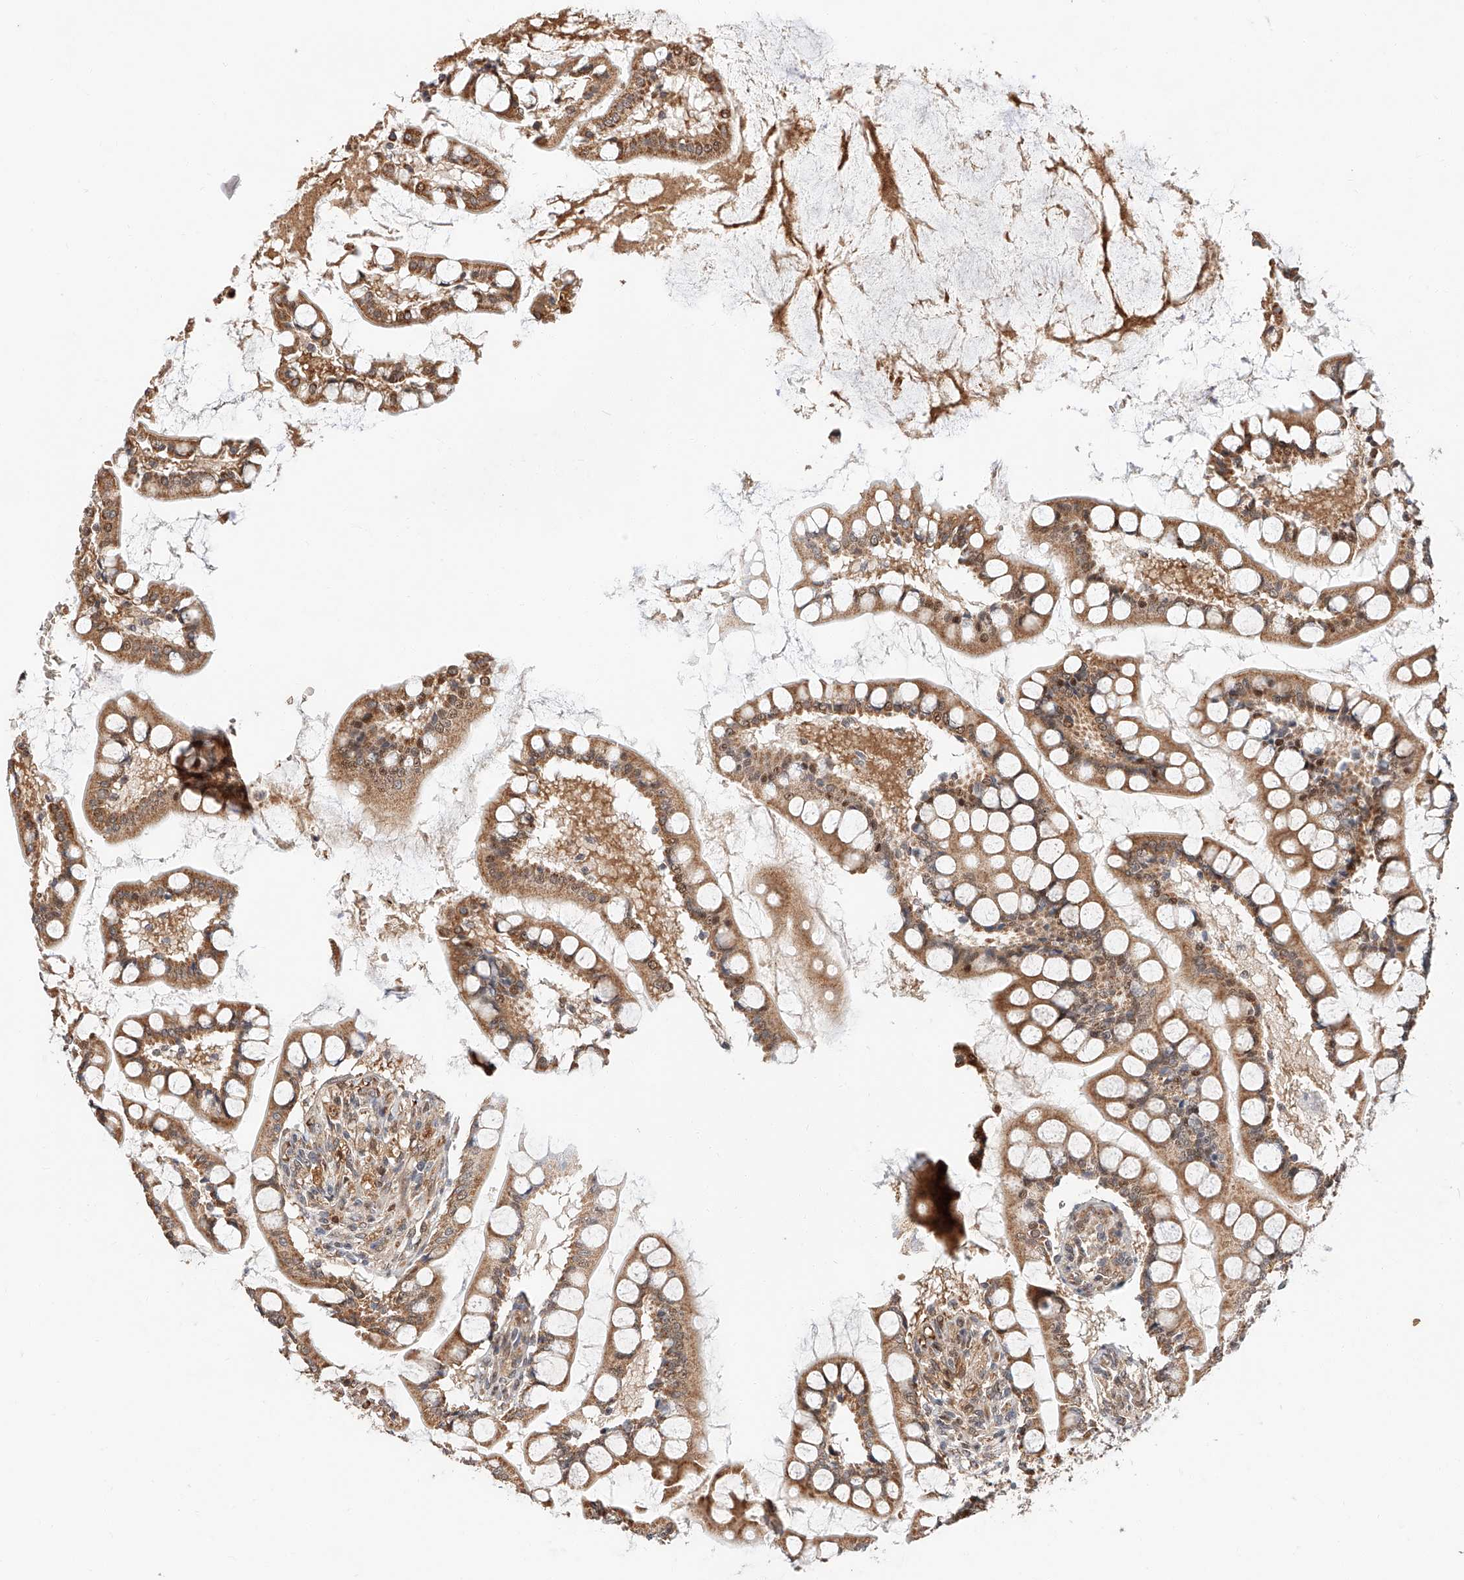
{"staining": {"intensity": "moderate", "quantity": ">75%", "location": "cytoplasmic/membranous,nuclear"}, "tissue": "small intestine", "cell_type": "Glandular cells", "image_type": "normal", "snomed": [{"axis": "morphology", "description": "Normal tissue, NOS"}, {"axis": "topography", "description": "Small intestine"}], "caption": "The image exhibits immunohistochemical staining of normal small intestine. There is moderate cytoplasmic/membranous,nuclear staining is seen in about >75% of glandular cells.", "gene": "THTPA", "patient": {"sex": "male", "age": 52}}